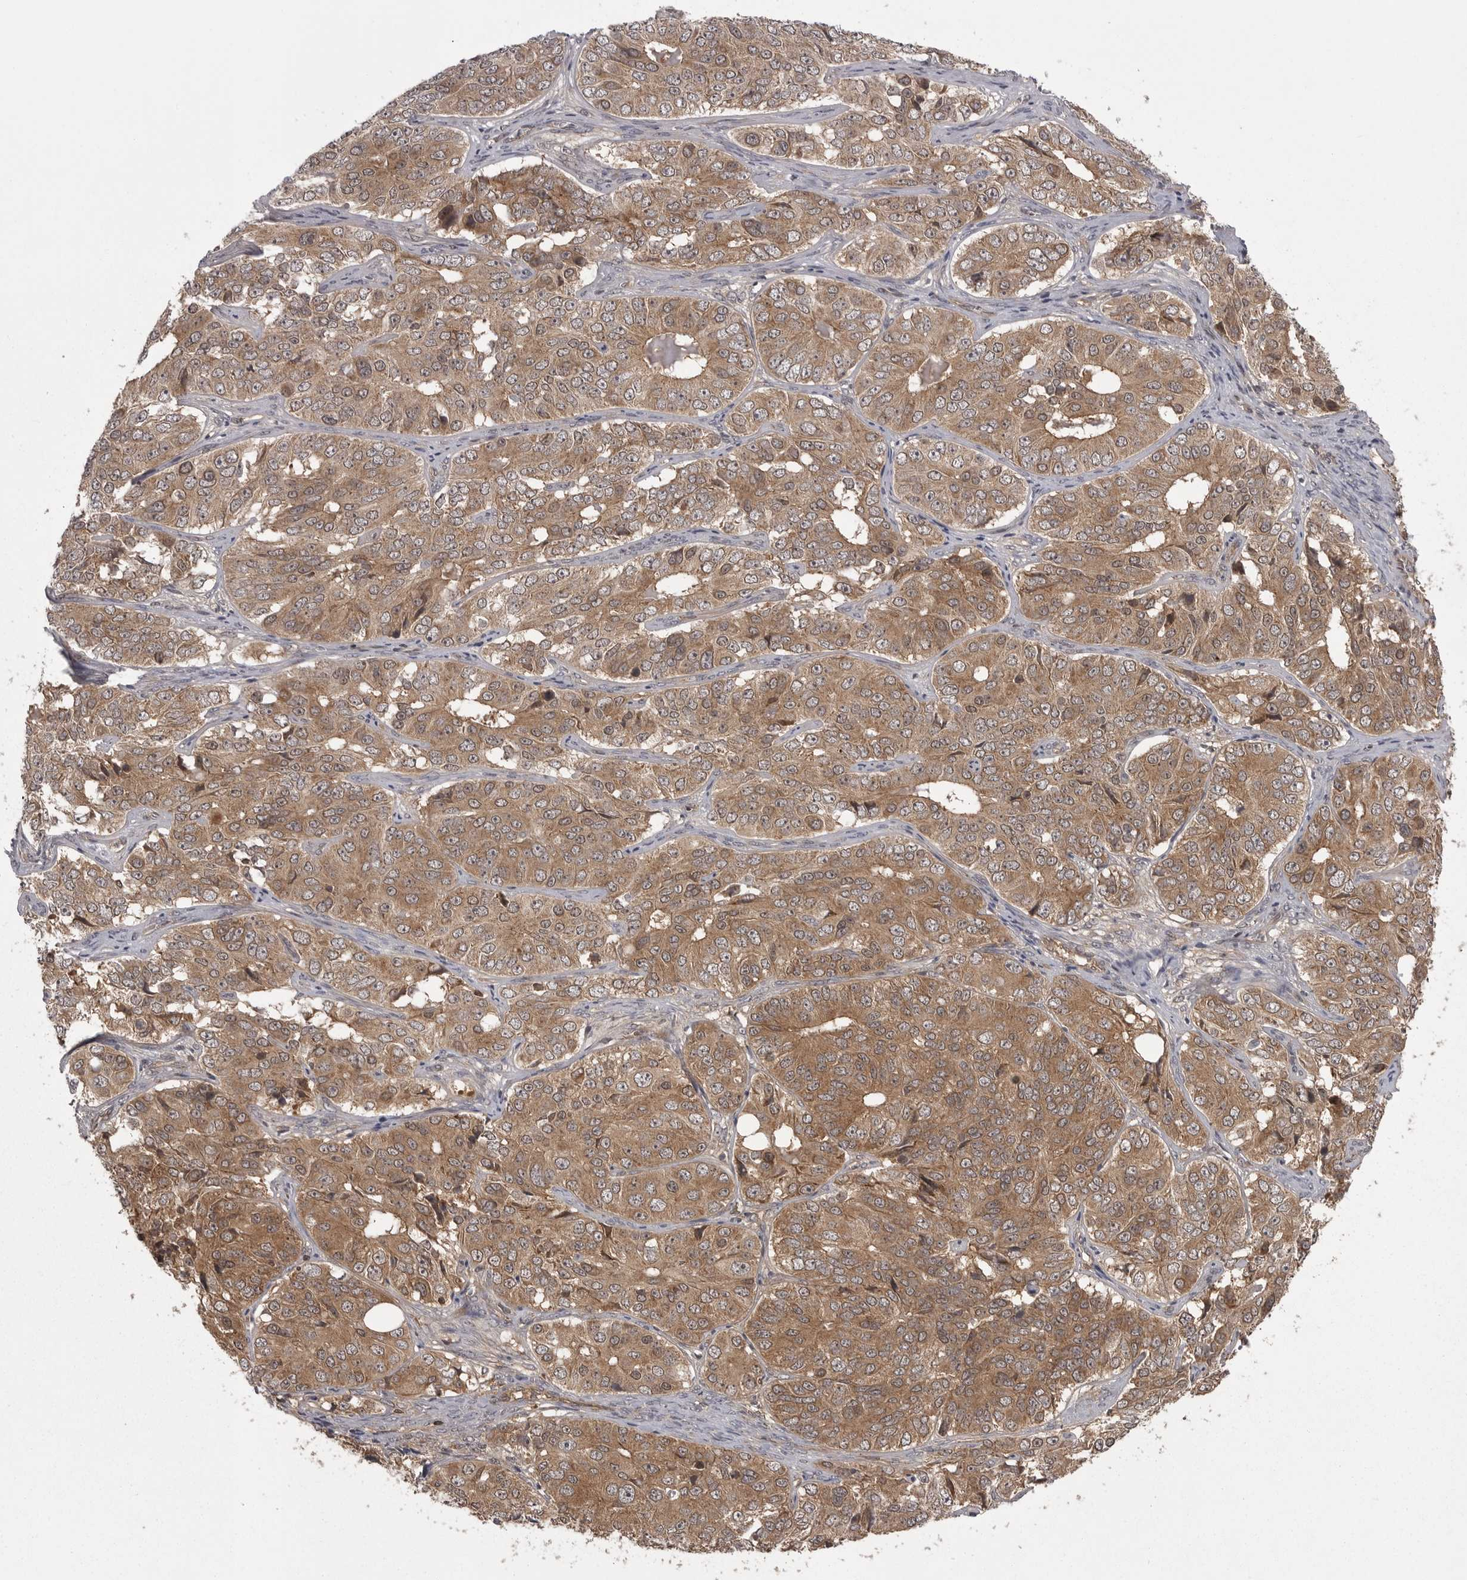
{"staining": {"intensity": "moderate", "quantity": ">75%", "location": "cytoplasmic/membranous"}, "tissue": "ovarian cancer", "cell_type": "Tumor cells", "image_type": "cancer", "snomed": [{"axis": "morphology", "description": "Carcinoma, endometroid"}, {"axis": "topography", "description": "Ovary"}], "caption": "Protein staining displays moderate cytoplasmic/membranous positivity in about >75% of tumor cells in ovarian cancer (endometroid carcinoma).", "gene": "STK24", "patient": {"sex": "female", "age": 51}}